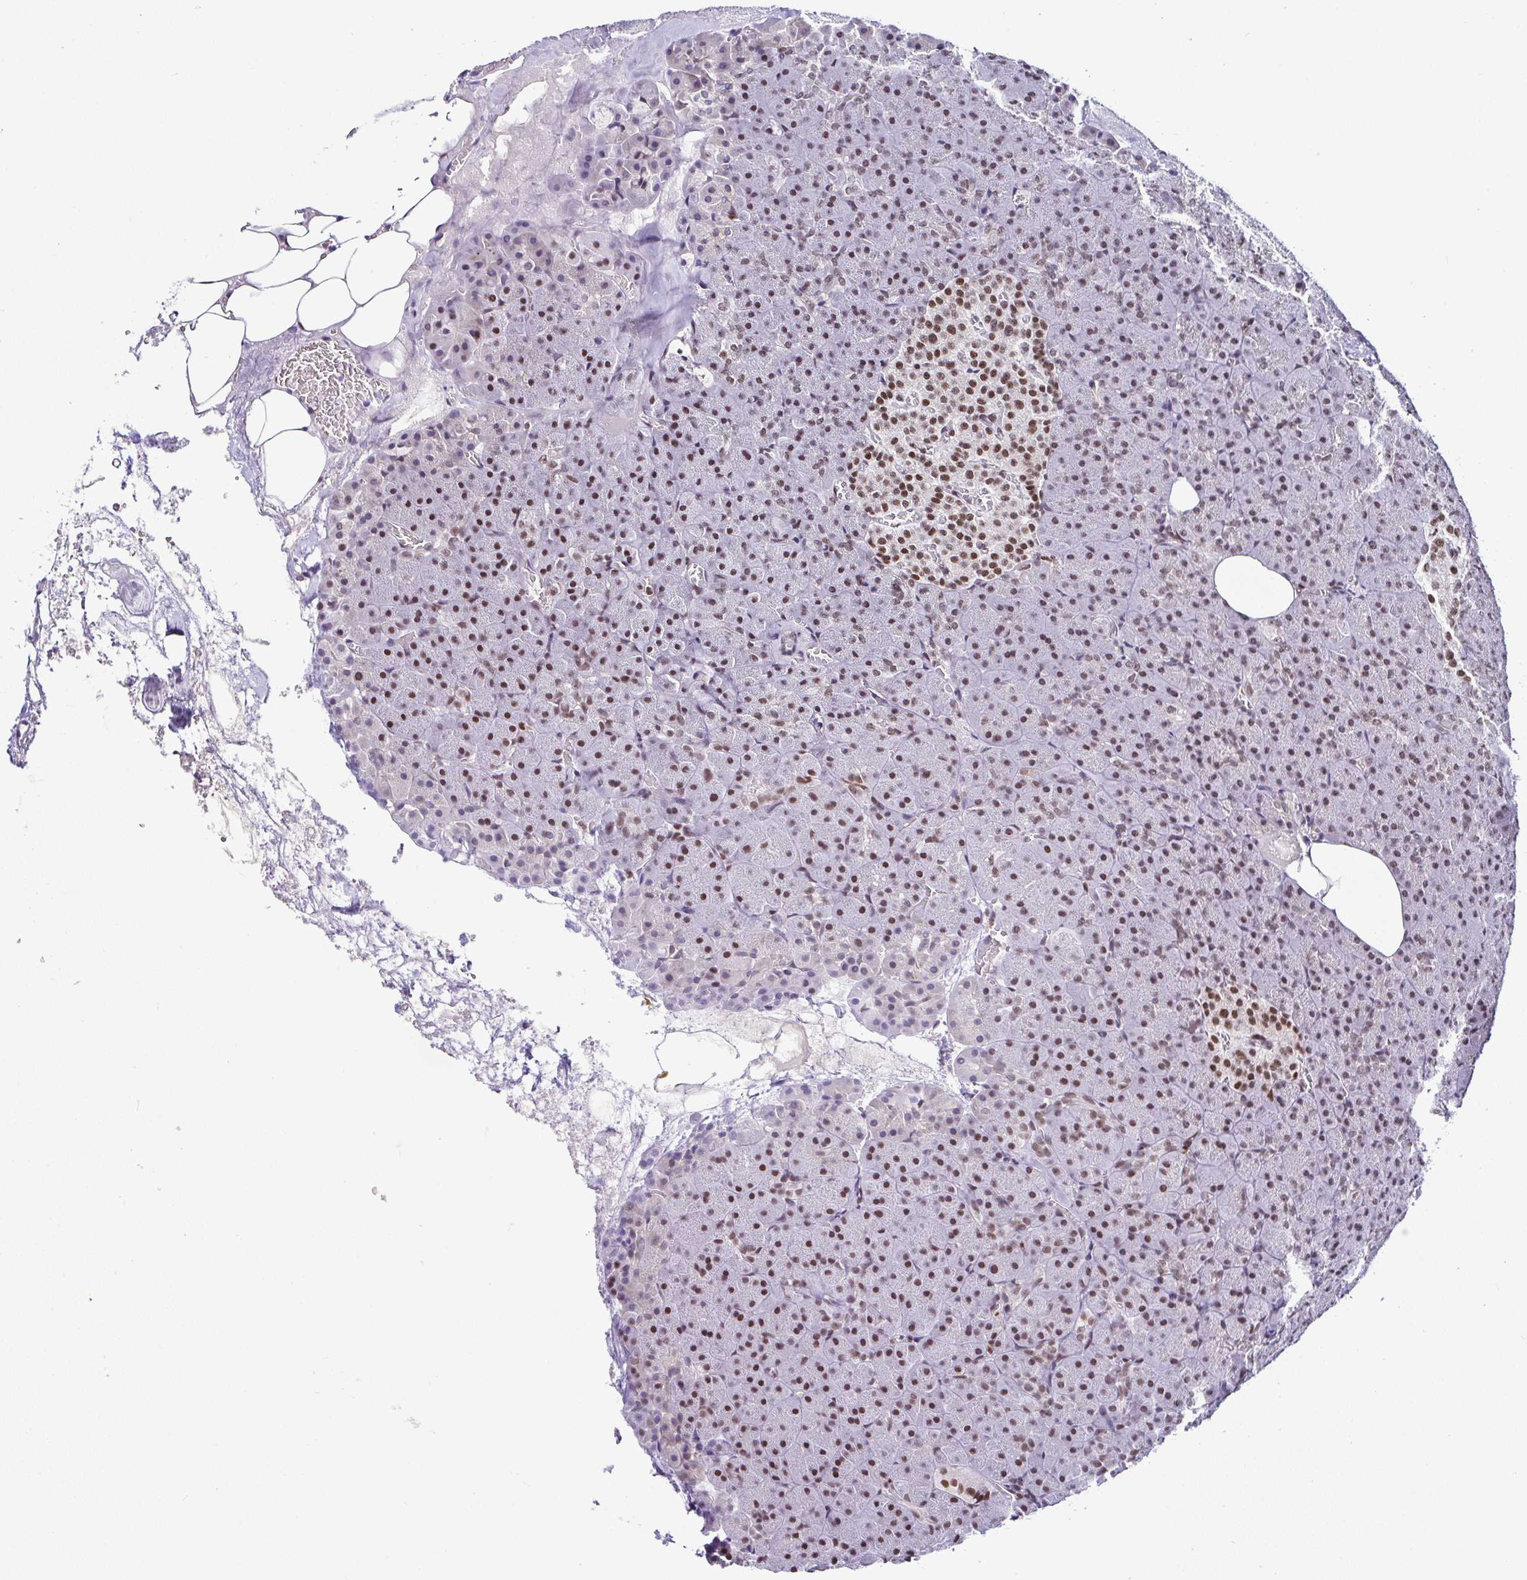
{"staining": {"intensity": "moderate", "quantity": ">75%", "location": "nuclear"}, "tissue": "pancreas", "cell_type": "Exocrine glandular cells", "image_type": "normal", "snomed": [{"axis": "morphology", "description": "Normal tissue, NOS"}, {"axis": "topography", "description": "Pancreas"}], "caption": "Pancreas stained with immunohistochemistry demonstrates moderate nuclear expression in approximately >75% of exocrine glandular cells. The staining was performed using DAB (3,3'-diaminobenzidine), with brown indicating positive protein expression. Nuclei are stained blue with hematoxylin.", "gene": "DR1", "patient": {"sex": "female", "age": 74}}